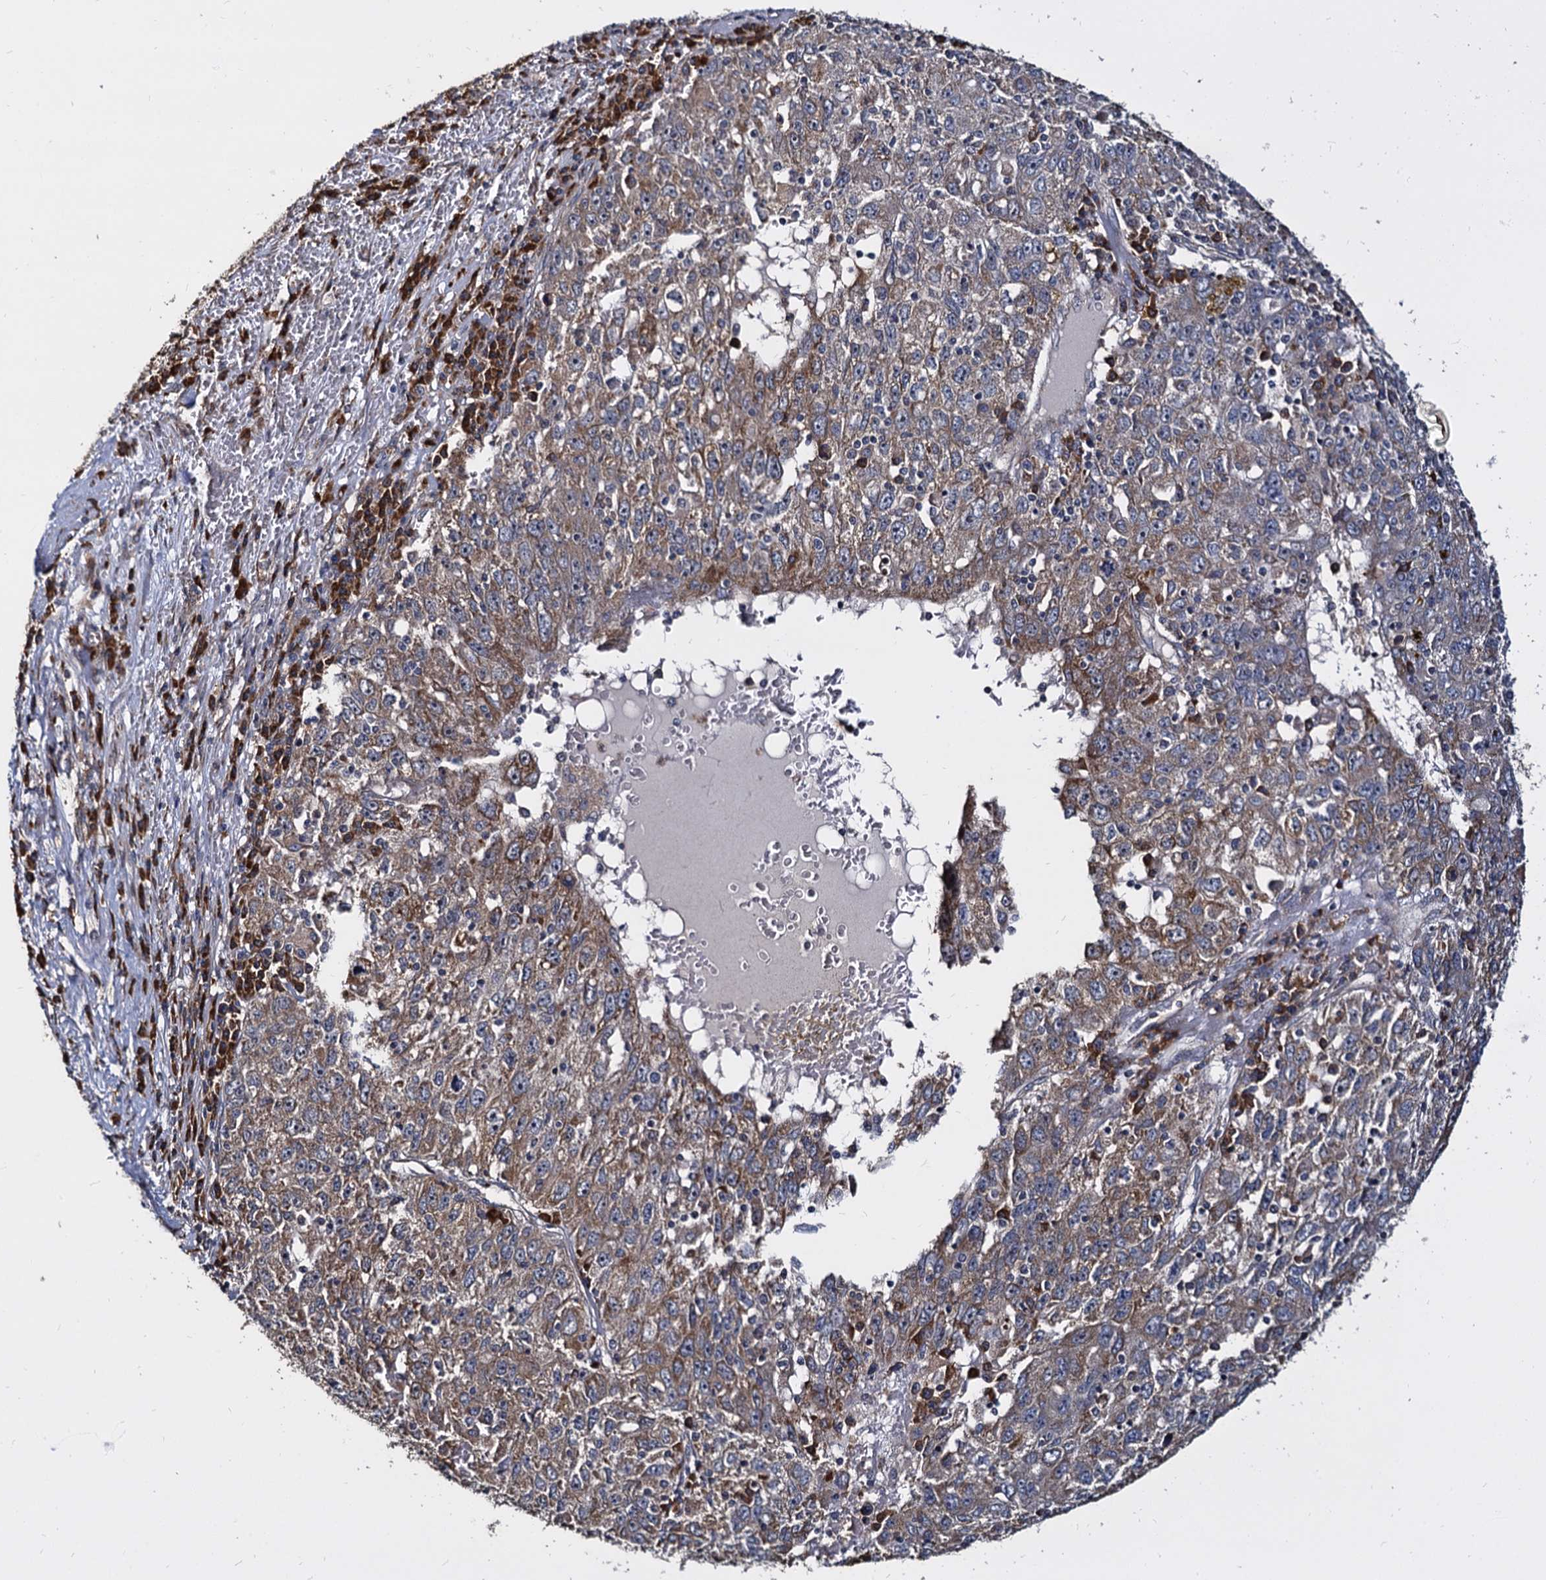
{"staining": {"intensity": "moderate", "quantity": ">75%", "location": "cytoplasmic/membranous"}, "tissue": "liver cancer", "cell_type": "Tumor cells", "image_type": "cancer", "snomed": [{"axis": "morphology", "description": "Carcinoma, Hepatocellular, NOS"}, {"axis": "topography", "description": "Liver"}], "caption": "Liver cancer stained with immunohistochemistry reveals moderate cytoplasmic/membranous expression in about >75% of tumor cells.", "gene": "WWC3", "patient": {"sex": "male", "age": 49}}